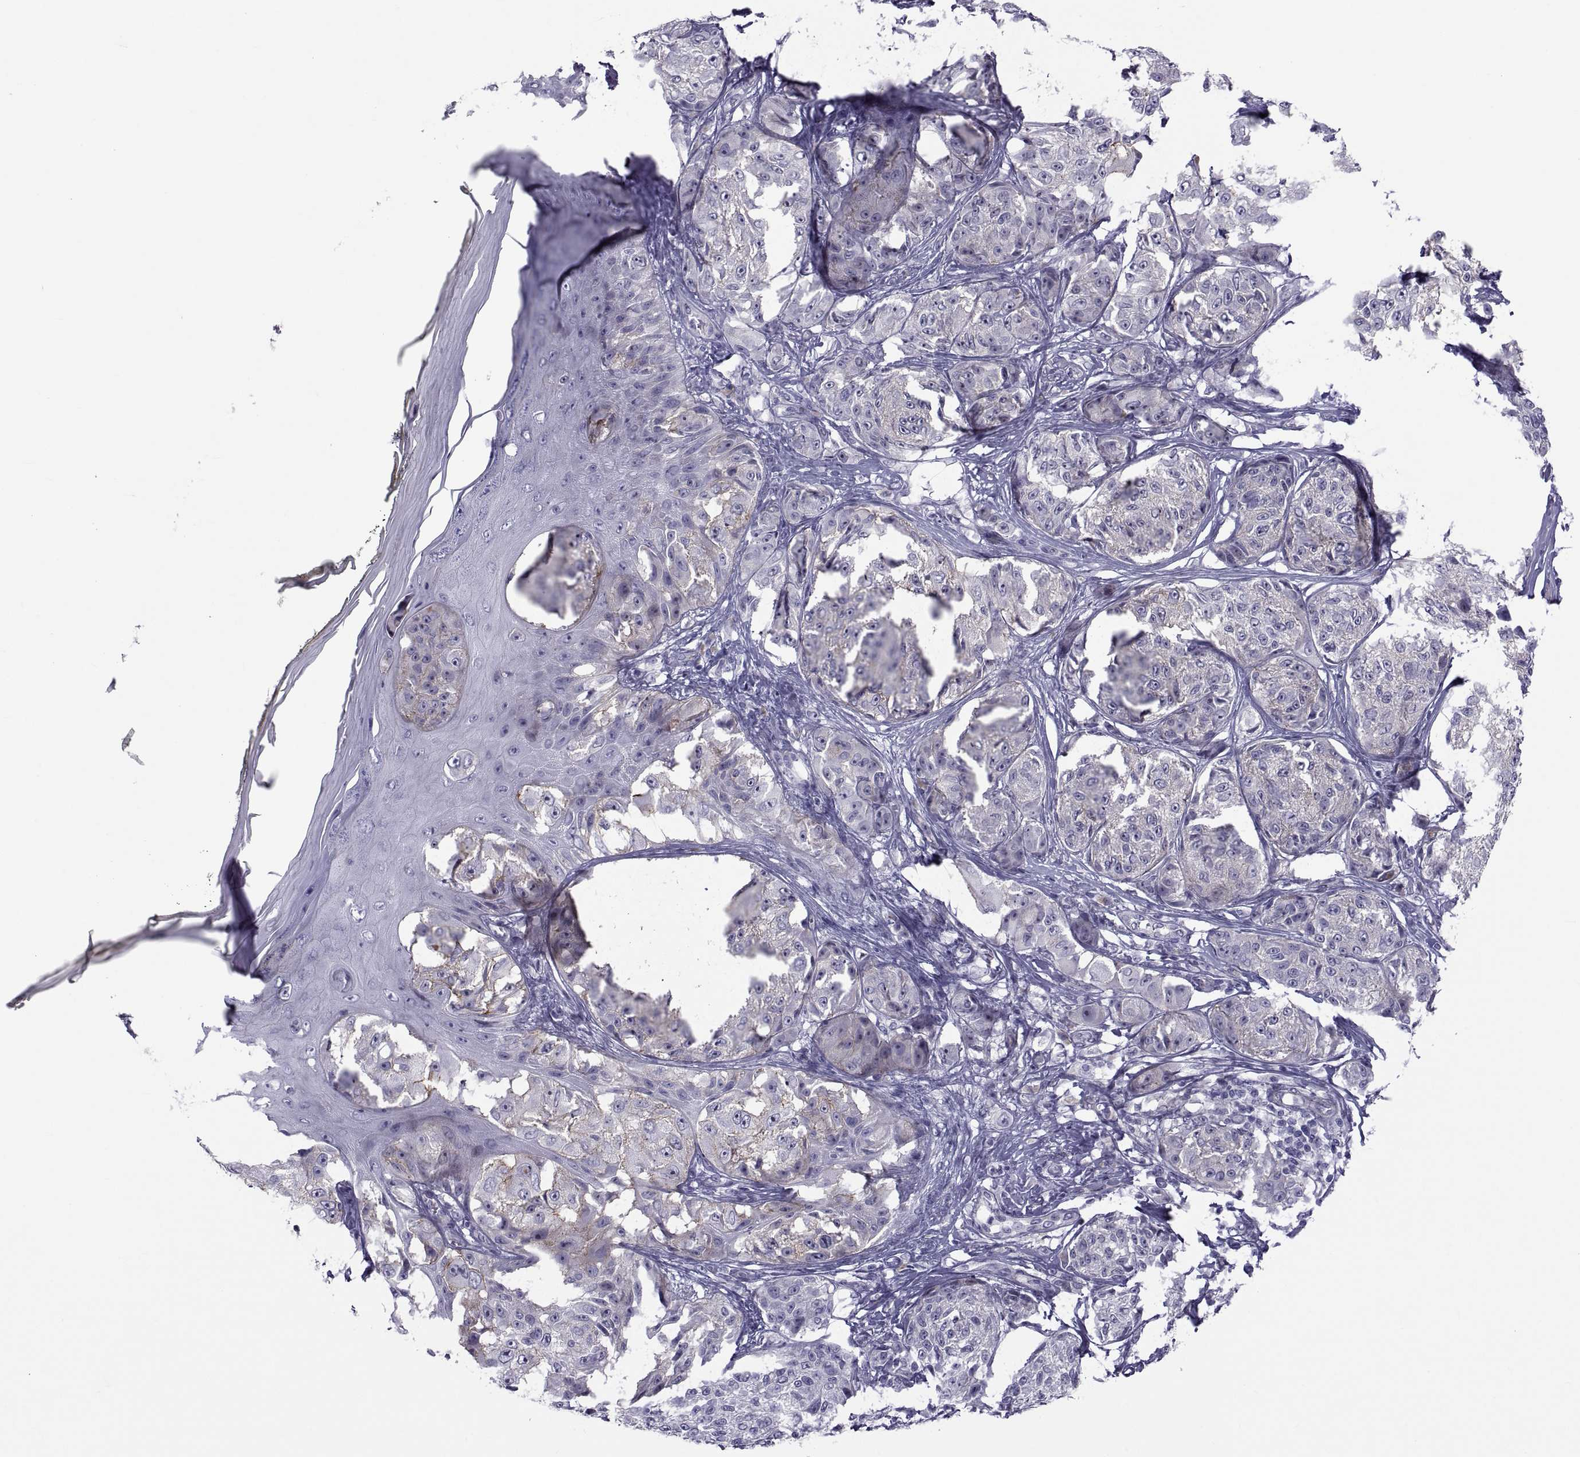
{"staining": {"intensity": "negative", "quantity": "none", "location": "none"}, "tissue": "melanoma", "cell_type": "Tumor cells", "image_type": "cancer", "snomed": [{"axis": "morphology", "description": "Malignant melanoma, NOS"}, {"axis": "topography", "description": "Skin"}], "caption": "Immunohistochemistry (IHC) of melanoma exhibits no positivity in tumor cells.", "gene": "TMEM158", "patient": {"sex": "male", "age": 61}}